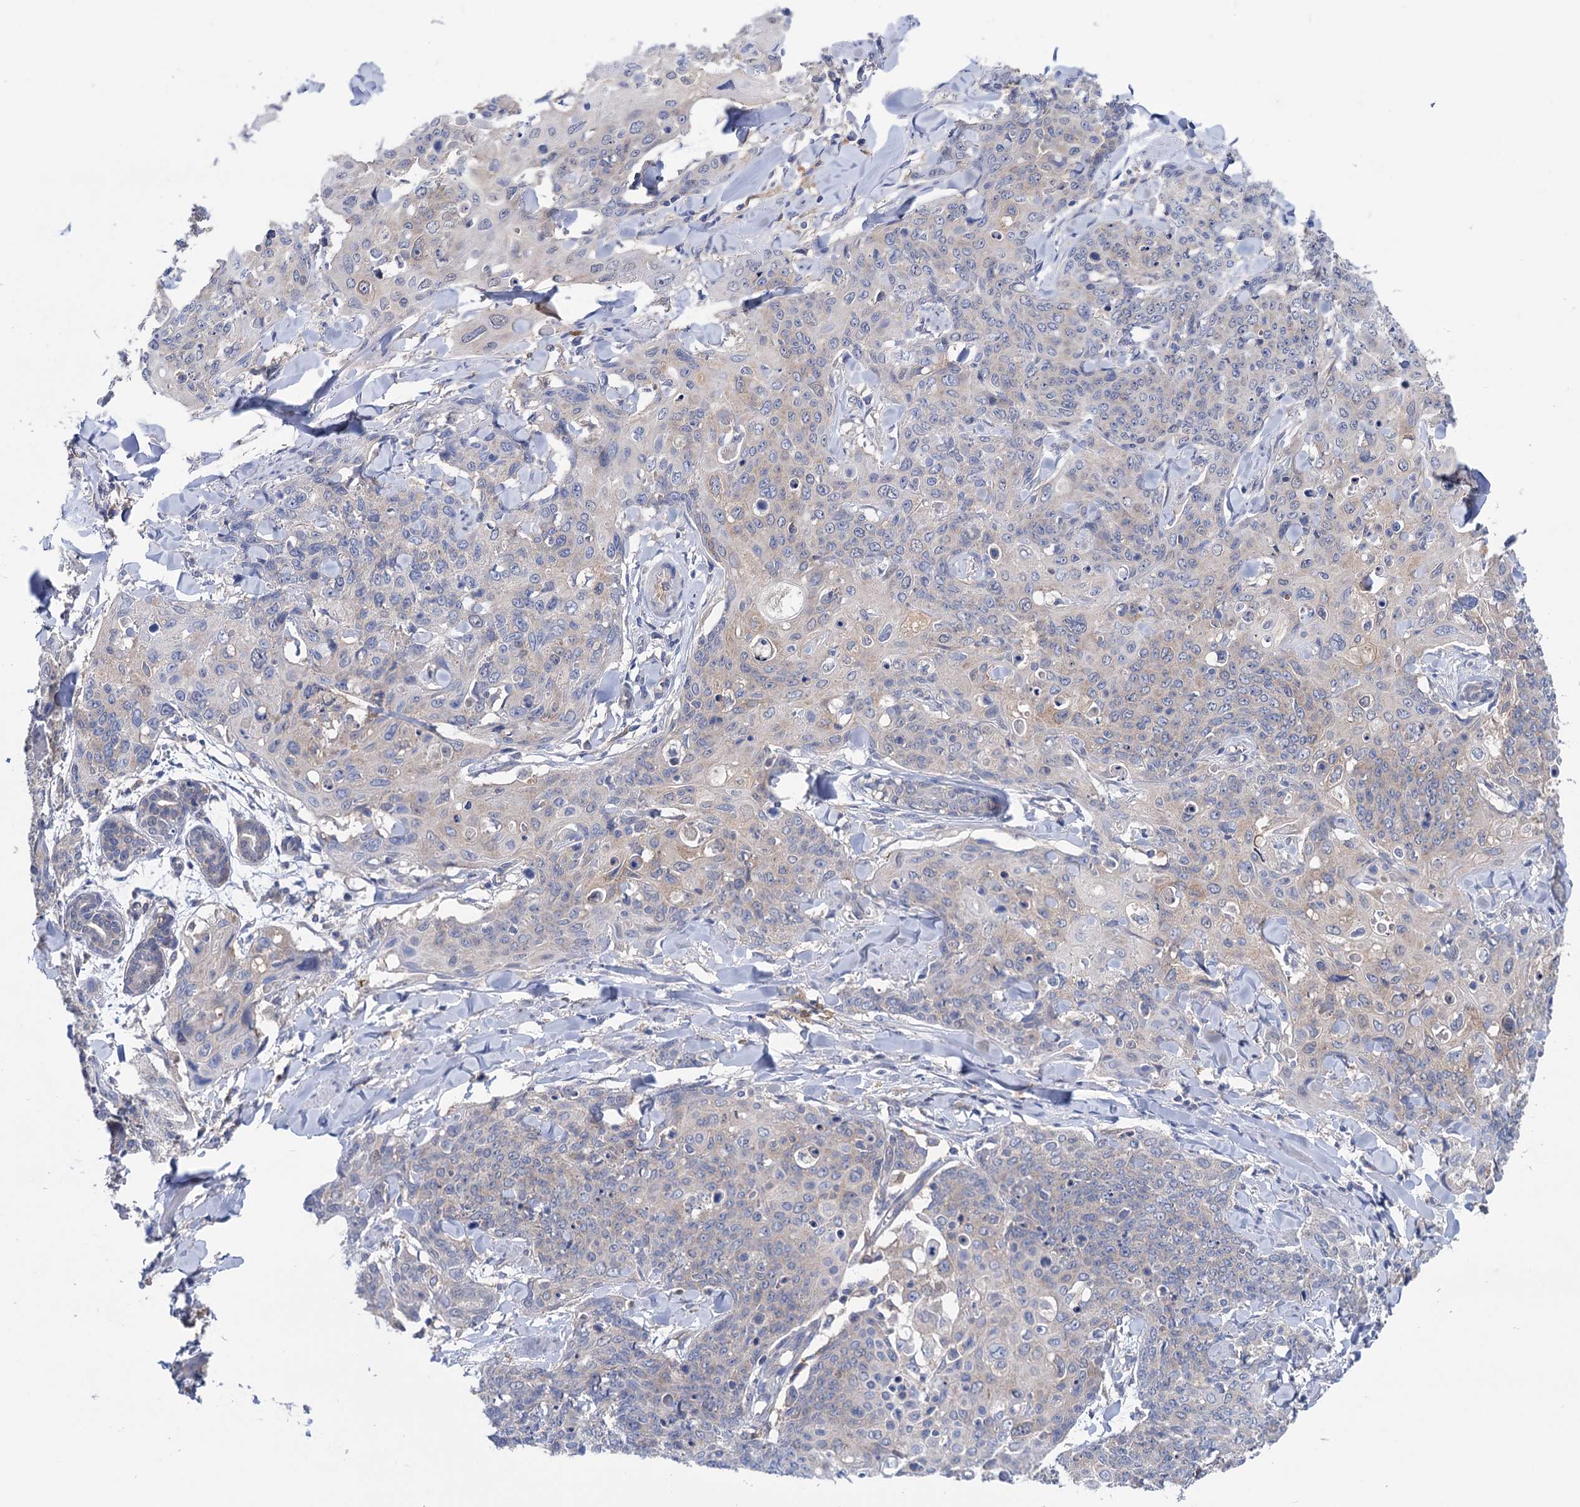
{"staining": {"intensity": "weak", "quantity": "25%-75%", "location": "cytoplasmic/membranous"}, "tissue": "skin cancer", "cell_type": "Tumor cells", "image_type": "cancer", "snomed": [{"axis": "morphology", "description": "Squamous cell carcinoma, NOS"}, {"axis": "topography", "description": "Skin"}, {"axis": "topography", "description": "Vulva"}], "caption": "This photomicrograph exhibits squamous cell carcinoma (skin) stained with IHC to label a protein in brown. The cytoplasmic/membranous of tumor cells show weak positivity for the protein. Nuclei are counter-stained blue.", "gene": "ZNRD2", "patient": {"sex": "female", "age": 85}}